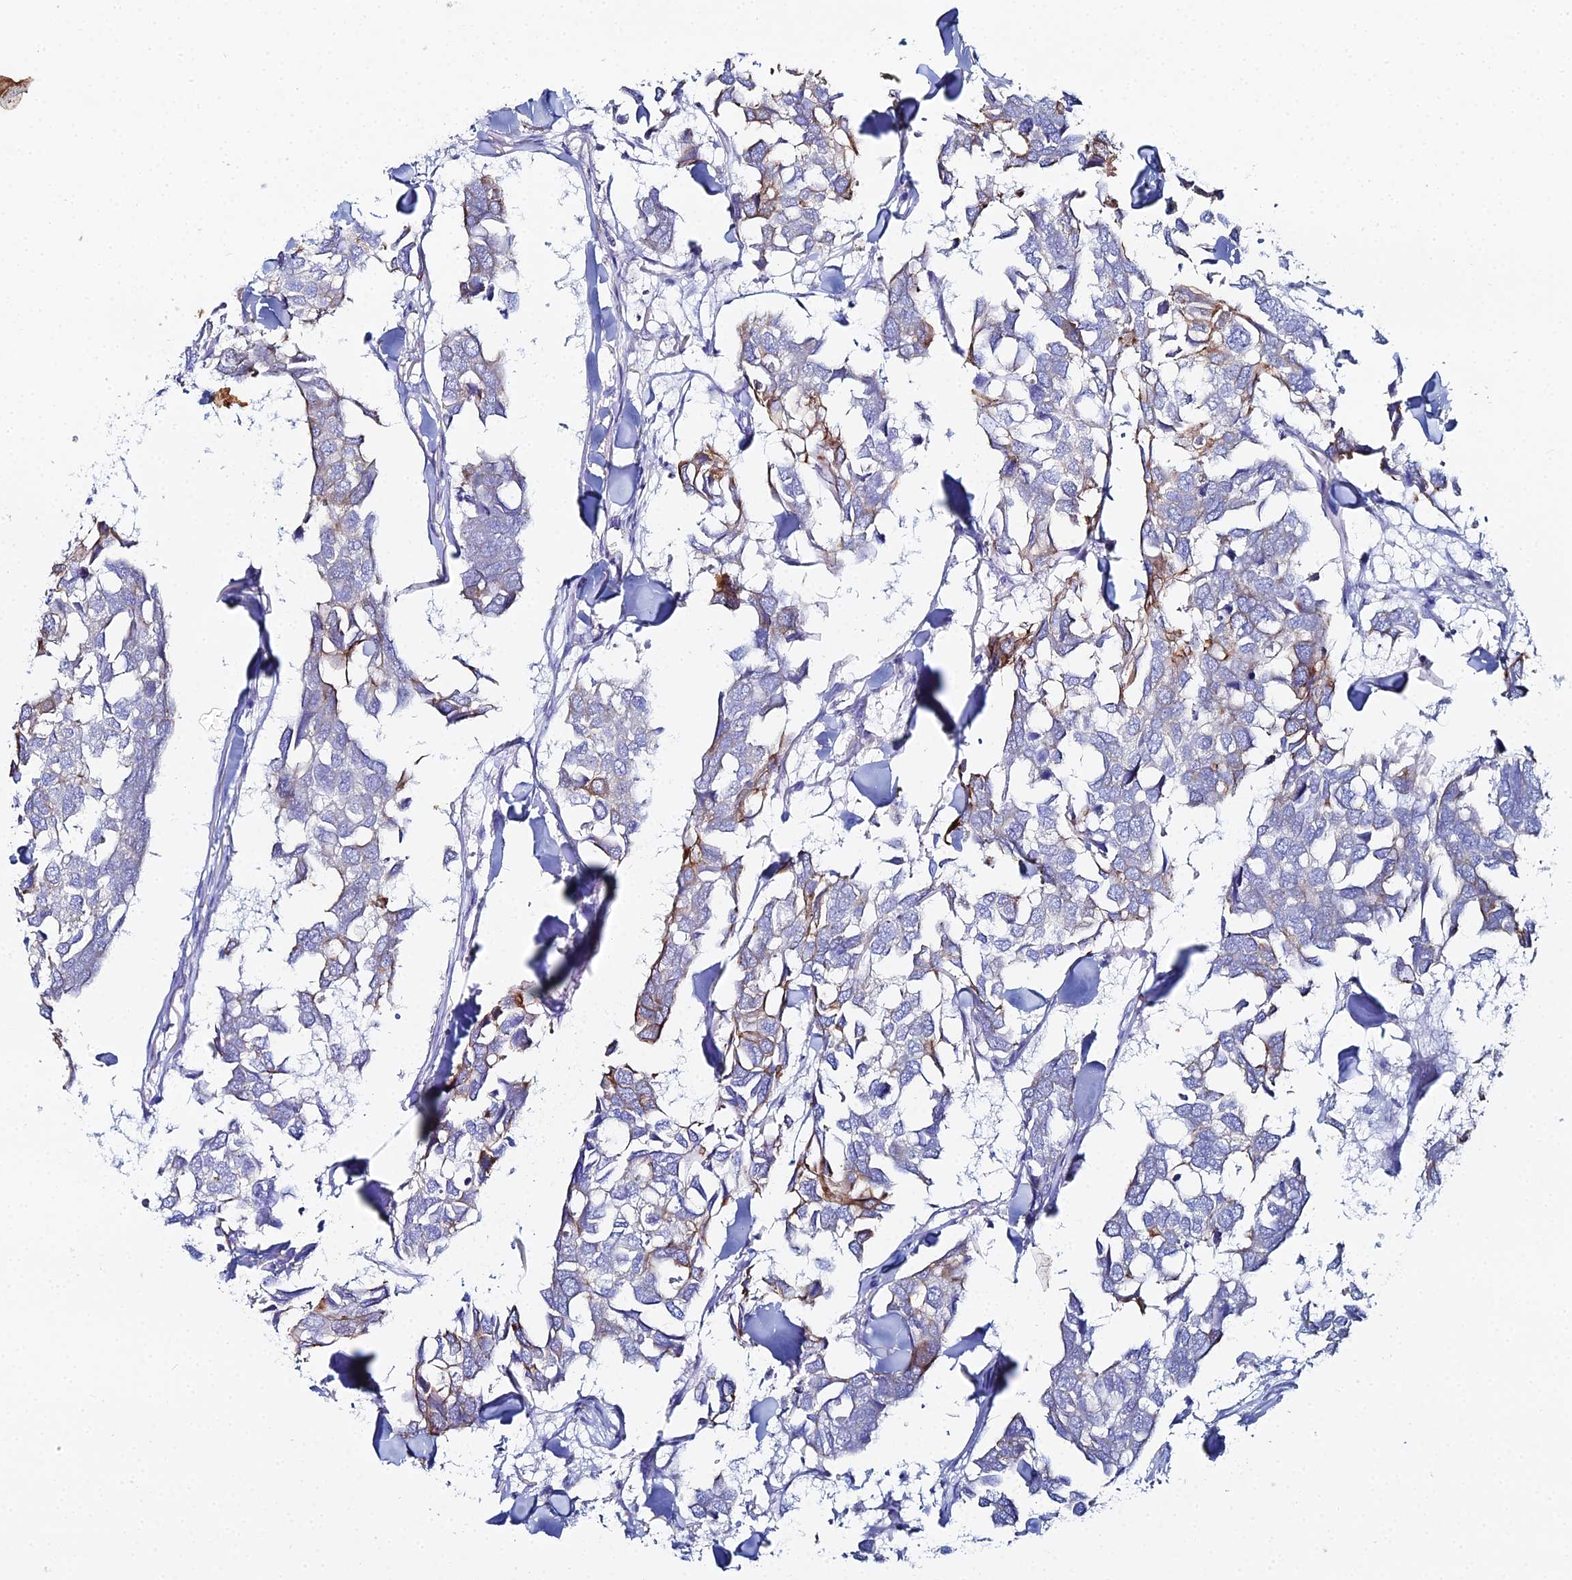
{"staining": {"intensity": "moderate", "quantity": "<25%", "location": "cytoplasmic/membranous"}, "tissue": "breast cancer", "cell_type": "Tumor cells", "image_type": "cancer", "snomed": [{"axis": "morphology", "description": "Duct carcinoma"}, {"axis": "topography", "description": "Breast"}], "caption": "Human breast cancer (invasive ductal carcinoma) stained for a protein (brown) demonstrates moderate cytoplasmic/membranous positive expression in about <25% of tumor cells.", "gene": "DHX34", "patient": {"sex": "female", "age": 83}}